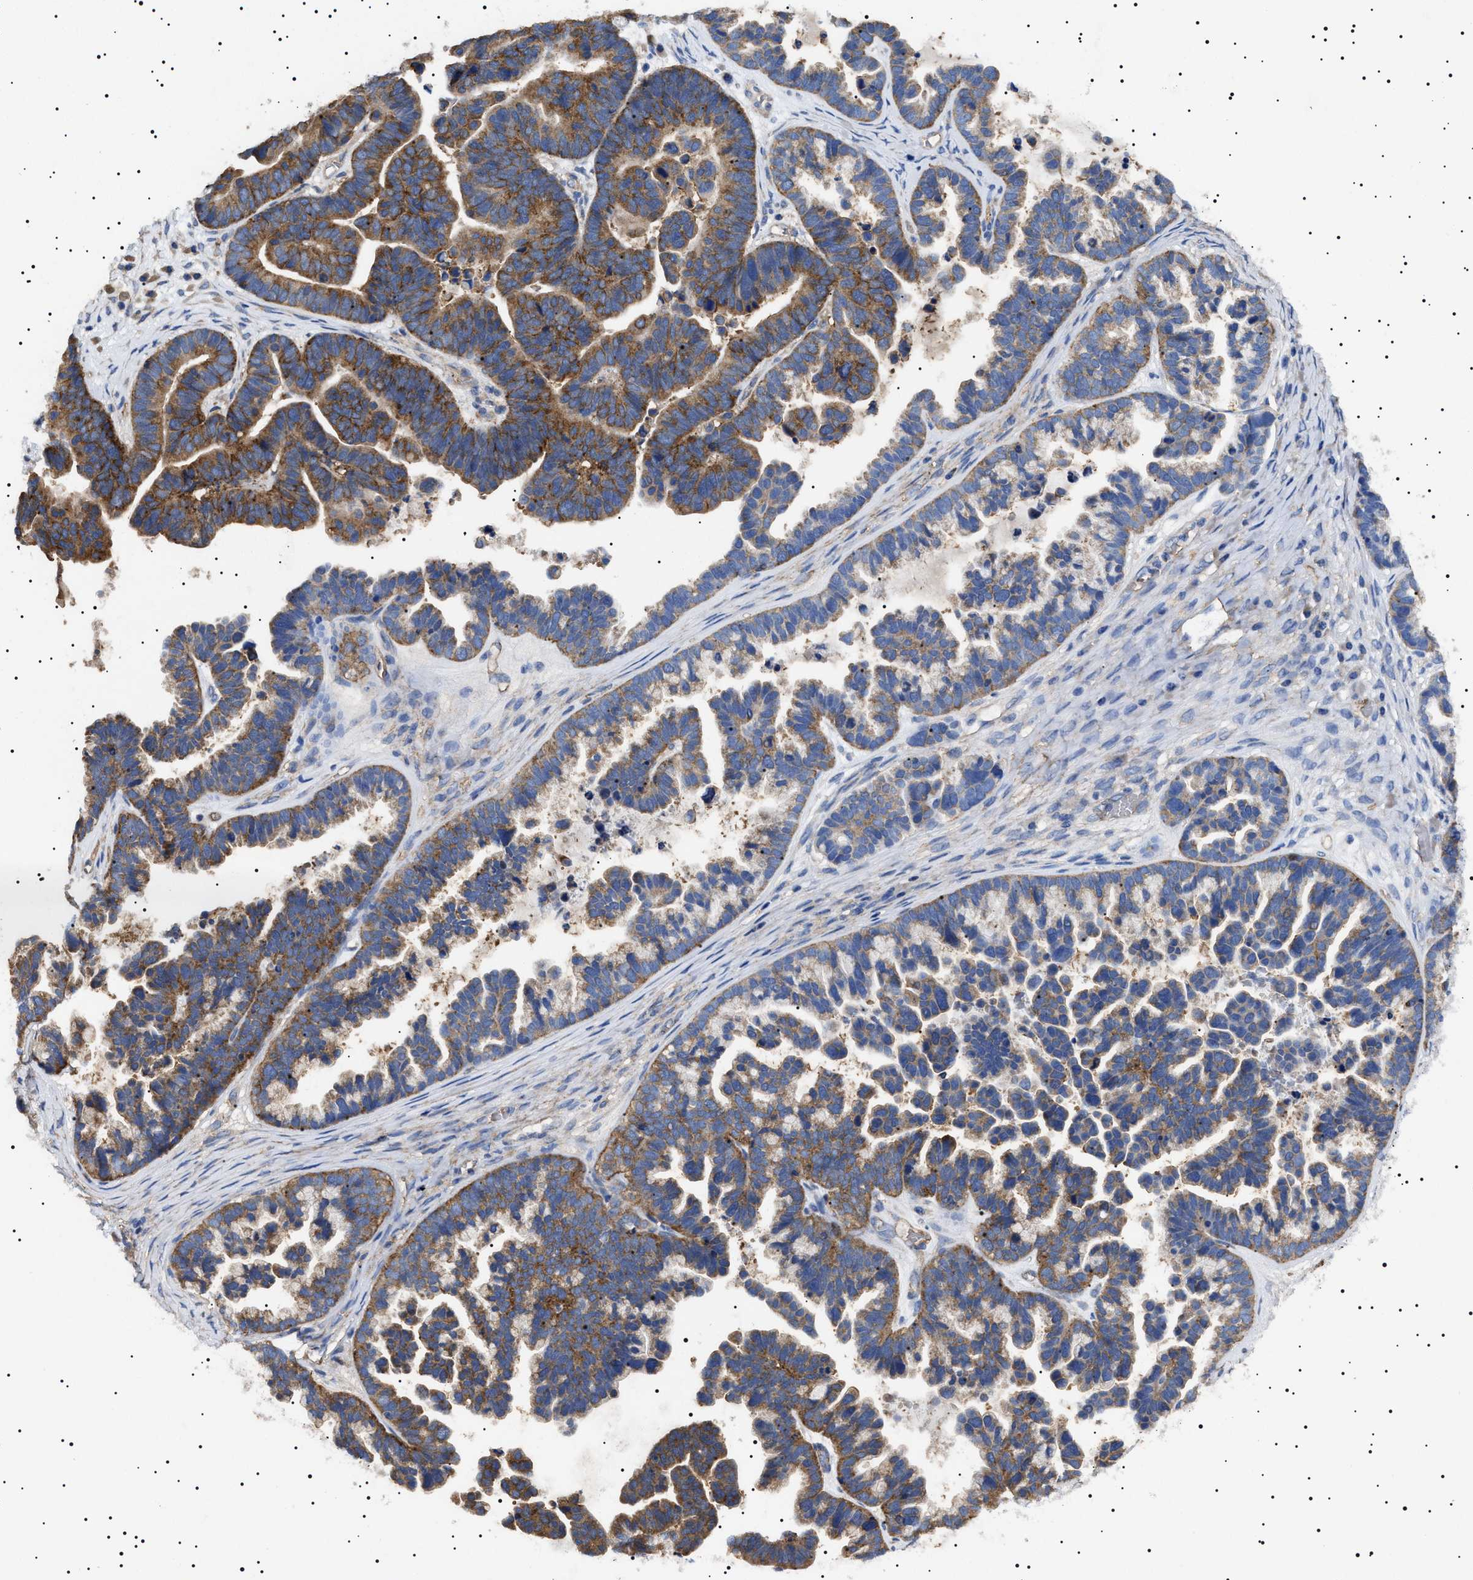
{"staining": {"intensity": "moderate", "quantity": ">75%", "location": "cytoplasmic/membranous"}, "tissue": "ovarian cancer", "cell_type": "Tumor cells", "image_type": "cancer", "snomed": [{"axis": "morphology", "description": "Cystadenocarcinoma, serous, NOS"}, {"axis": "topography", "description": "Ovary"}], "caption": "This histopathology image shows immunohistochemistry (IHC) staining of ovarian serous cystadenocarcinoma, with medium moderate cytoplasmic/membranous positivity in approximately >75% of tumor cells.", "gene": "TPP2", "patient": {"sex": "female", "age": 56}}